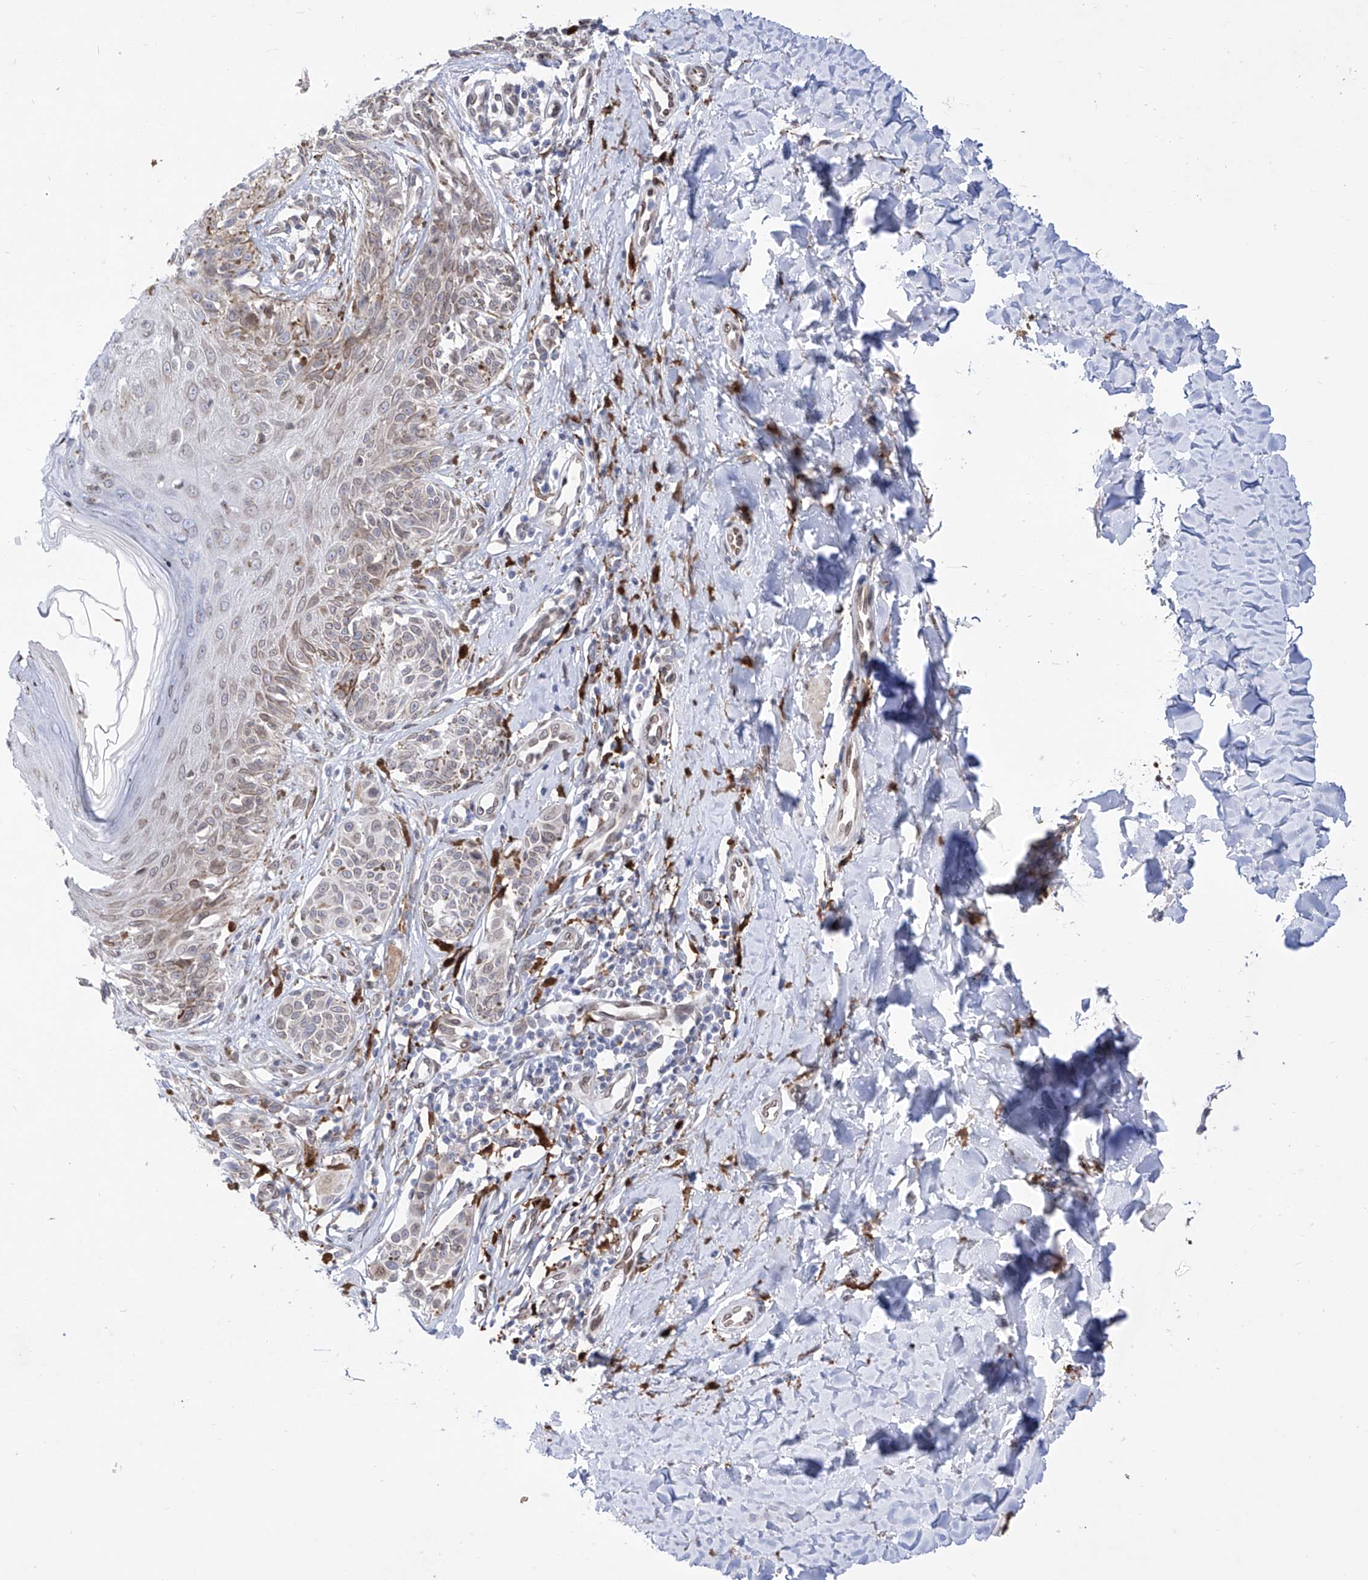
{"staining": {"intensity": "weak", "quantity": "<25%", "location": "cytoplasmic/membranous"}, "tissue": "melanoma", "cell_type": "Tumor cells", "image_type": "cancer", "snomed": [{"axis": "morphology", "description": "Malignant melanoma, NOS"}, {"axis": "topography", "description": "Skin"}], "caption": "IHC micrograph of neoplastic tissue: malignant melanoma stained with DAB (3,3'-diaminobenzidine) displays no significant protein positivity in tumor cells.", "gene": "LCLAT1", "patient": {"sex": "male", "age": 53}}